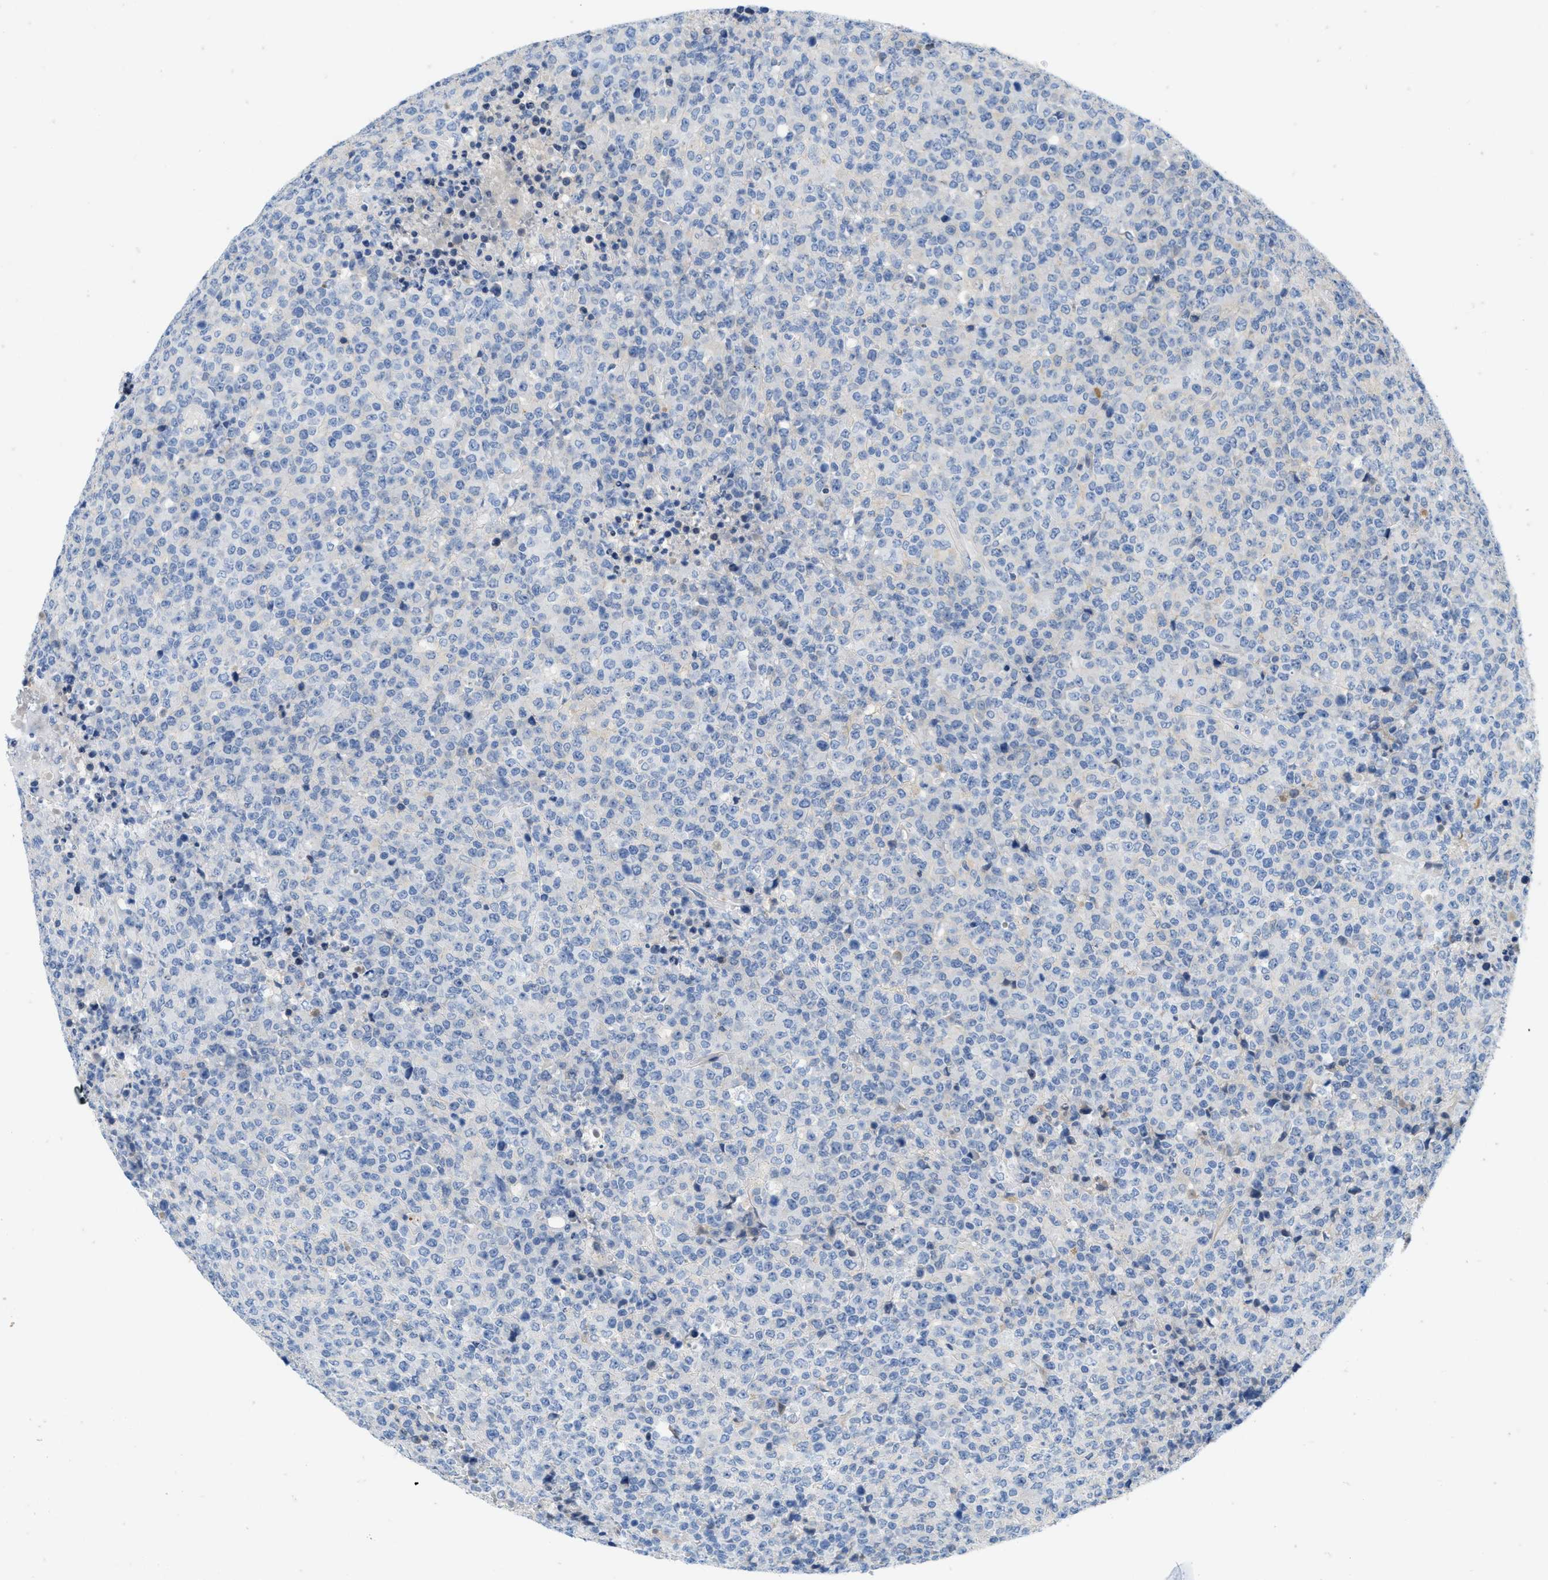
{"staining": {"intensity": "negative", "quantity": "none", "location": "none"}, "tissue": "lymphoma", "cell_type": "Tumor cells", "image_type": "cancer", "snomed": [{"axis": "morphology", "description": "Malignant lymphoma, non-Hodgkin's type, High grade"}, {"axis": "topography", "description": "Lymph node"}], "caption": "High-grade malignant lymphoma, non-Hodgkin's type was stained to show a protein in brown. There is no significant staining in tumor cells.", "gene": "ABCB11", "patient": {"sex": "male", "age": 13}}